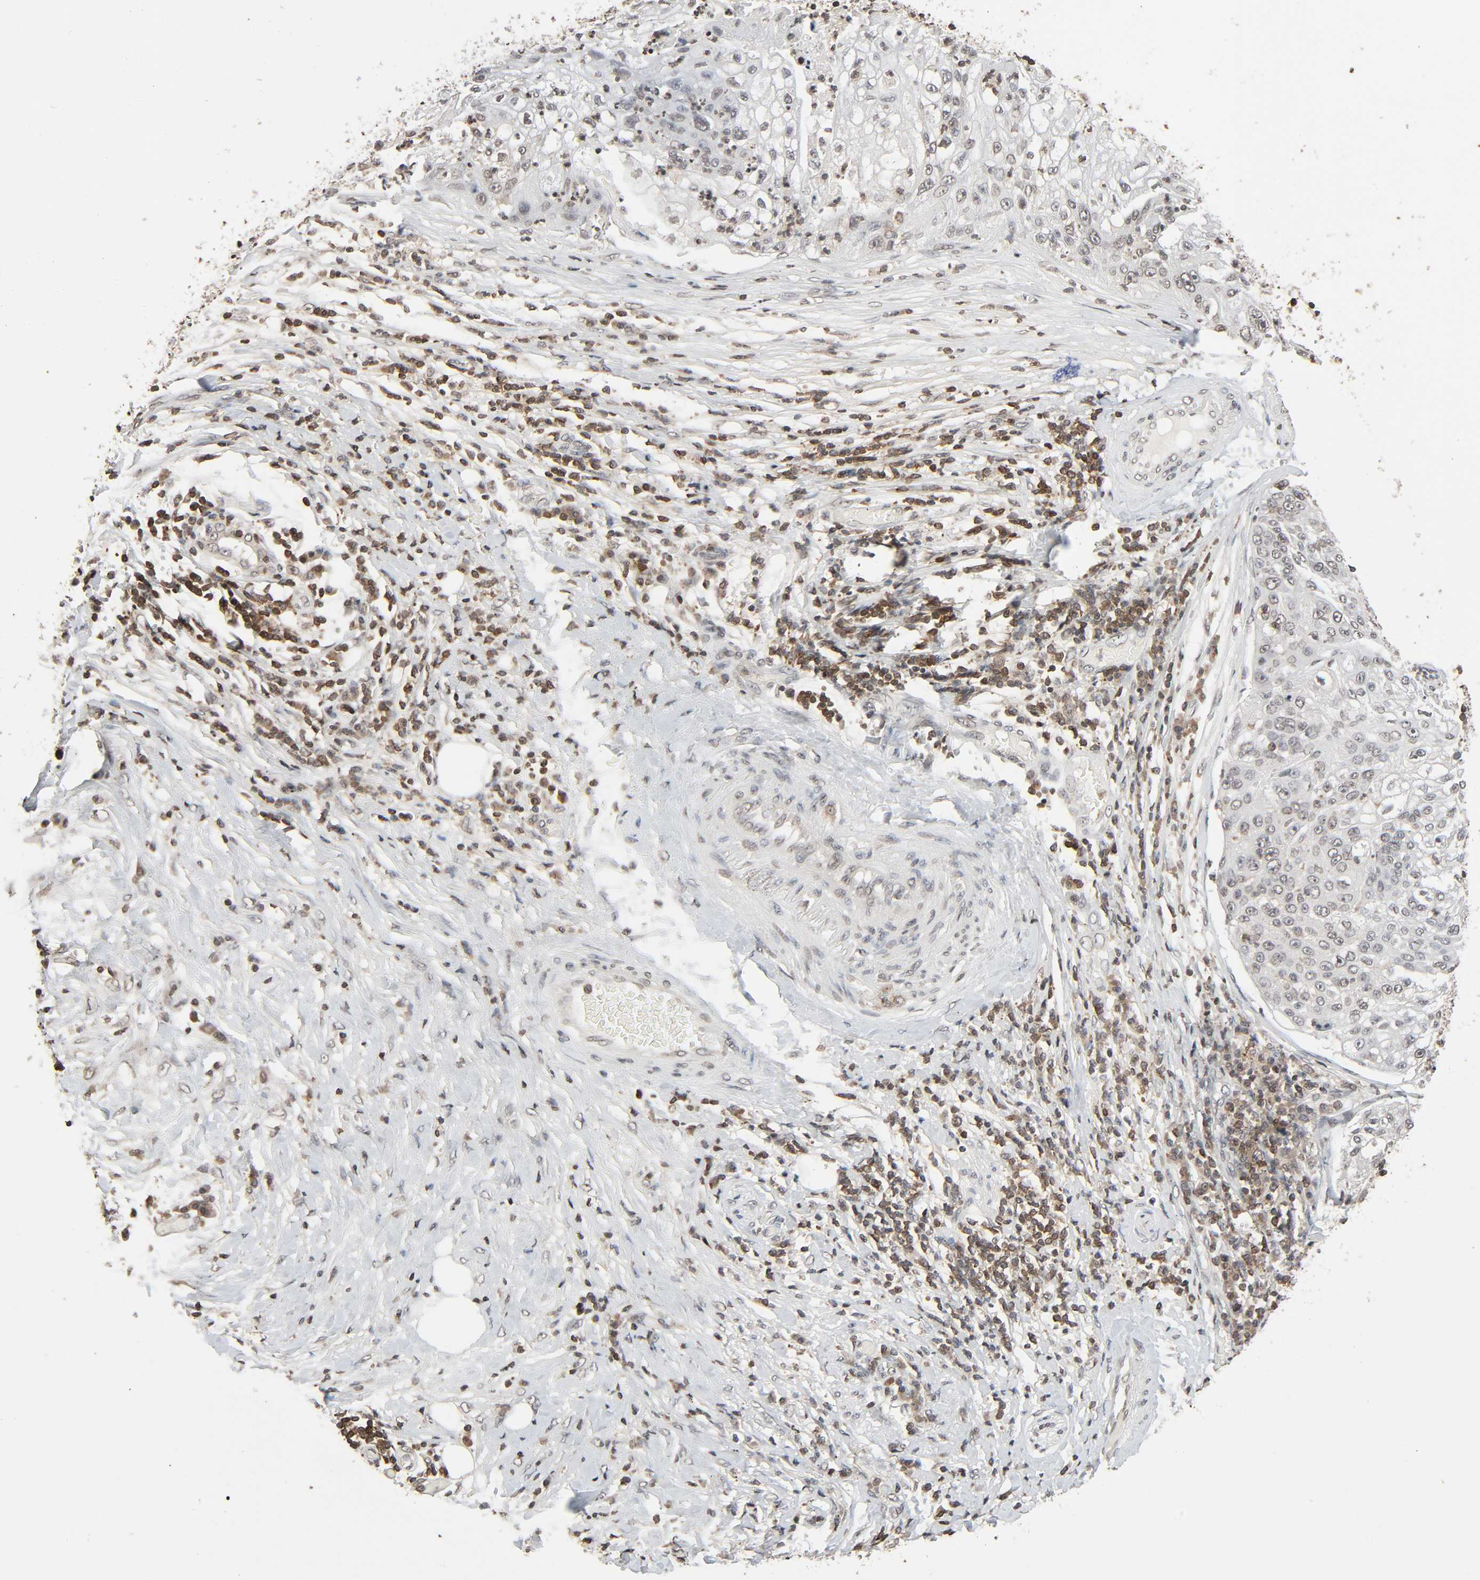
{"staining": {"intensity": "negative", "quantity": "none", "location": "none"}, "tissue": "lung cancer", "cell_type": "Tumor cells", "image_type": "cancer", "snomed": [{"axis": "morphology", "description": "Inflammation, NOS"}, {"axis": "morphology", "description": "Squamous cell carcinoma, NOS"}, {"axis": "topography", "description": "Lymph node"}, {"axis": "topography", "description": "Soft tissue"}, {"axis": "topography", "description": "Lung"}], "caption": "Human lung cancer stained for a protein using immunohistochemistry (IHC) shows no positivity in tumor cells.", "gene": "STK4", "patient": {"sex": "male", "age": 66}}